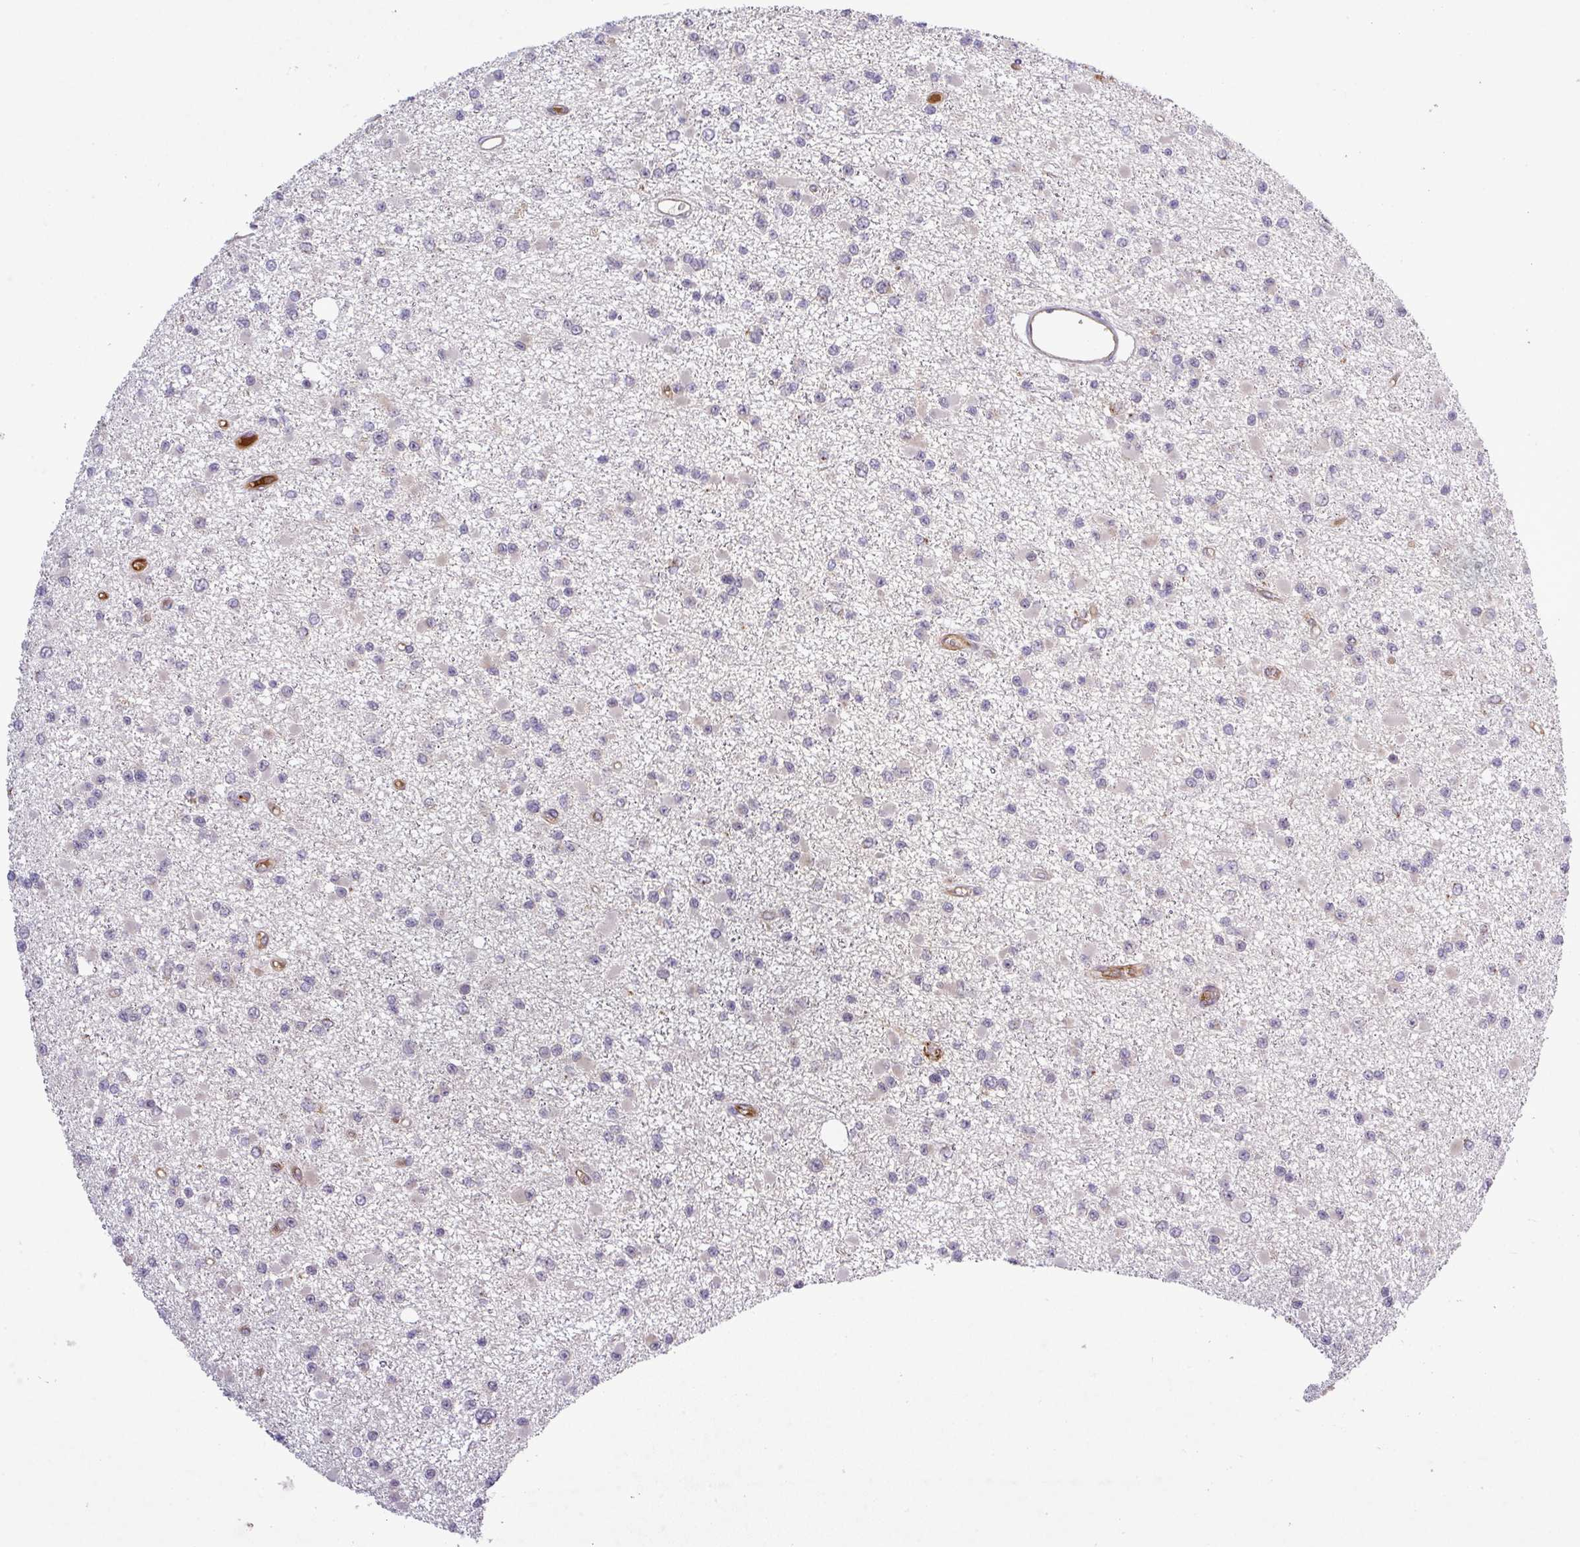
{"staining": {"intensity": "negative", "quantity": "none", "location": "none"}, "tissue": "glioma", "cell_type": "Tumor cells", "image_type": "cancer", "snomed": [{"axis": "morphology", "description": "Glioma, malignant, Low grade"}, {"axis": "topography", "description": "Brain"}], "caption": "Protein analysis of glioma demonstrates no significant staining in tumor cells.", "gene": "PCDH1", "patient": {"sex": "female", "age": 22}}